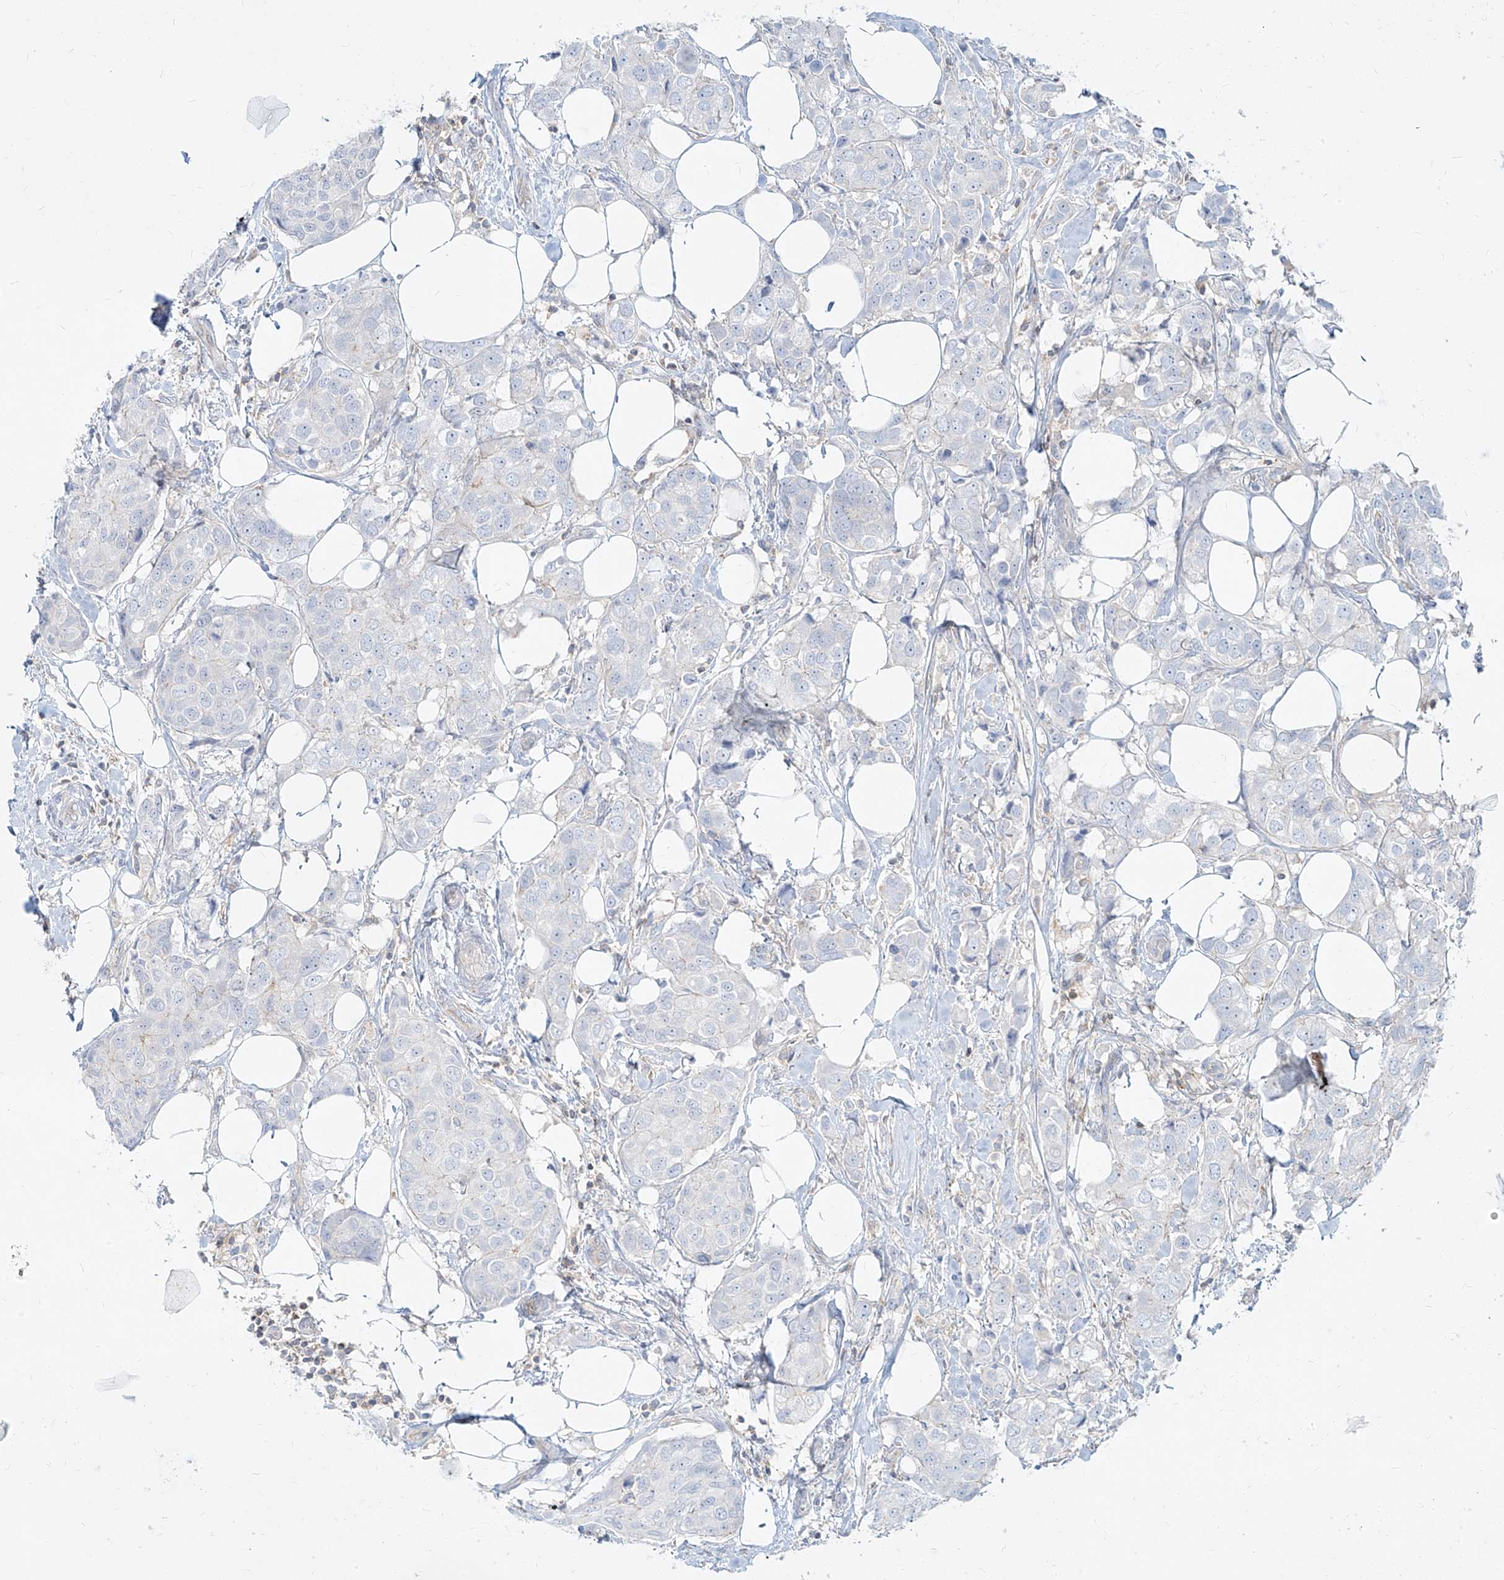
{"staining": {"intensity": "negative", "quantity": "none", "location": "none"}, "tissue": "breast cancer", "cell_type": "Tumor cells", "image_type": "cancer", "snomed": [{"axis": "morphology", "description": "Duct carcinoma"}, {"axis": "topography", "description": "Breast"}], "caption": "DAB immunohistochemical staining of breast cancer shows no significant staining in tumor cells.", "gene": "SLC2A12", "patient": {"sex": "female", "age": 80}}